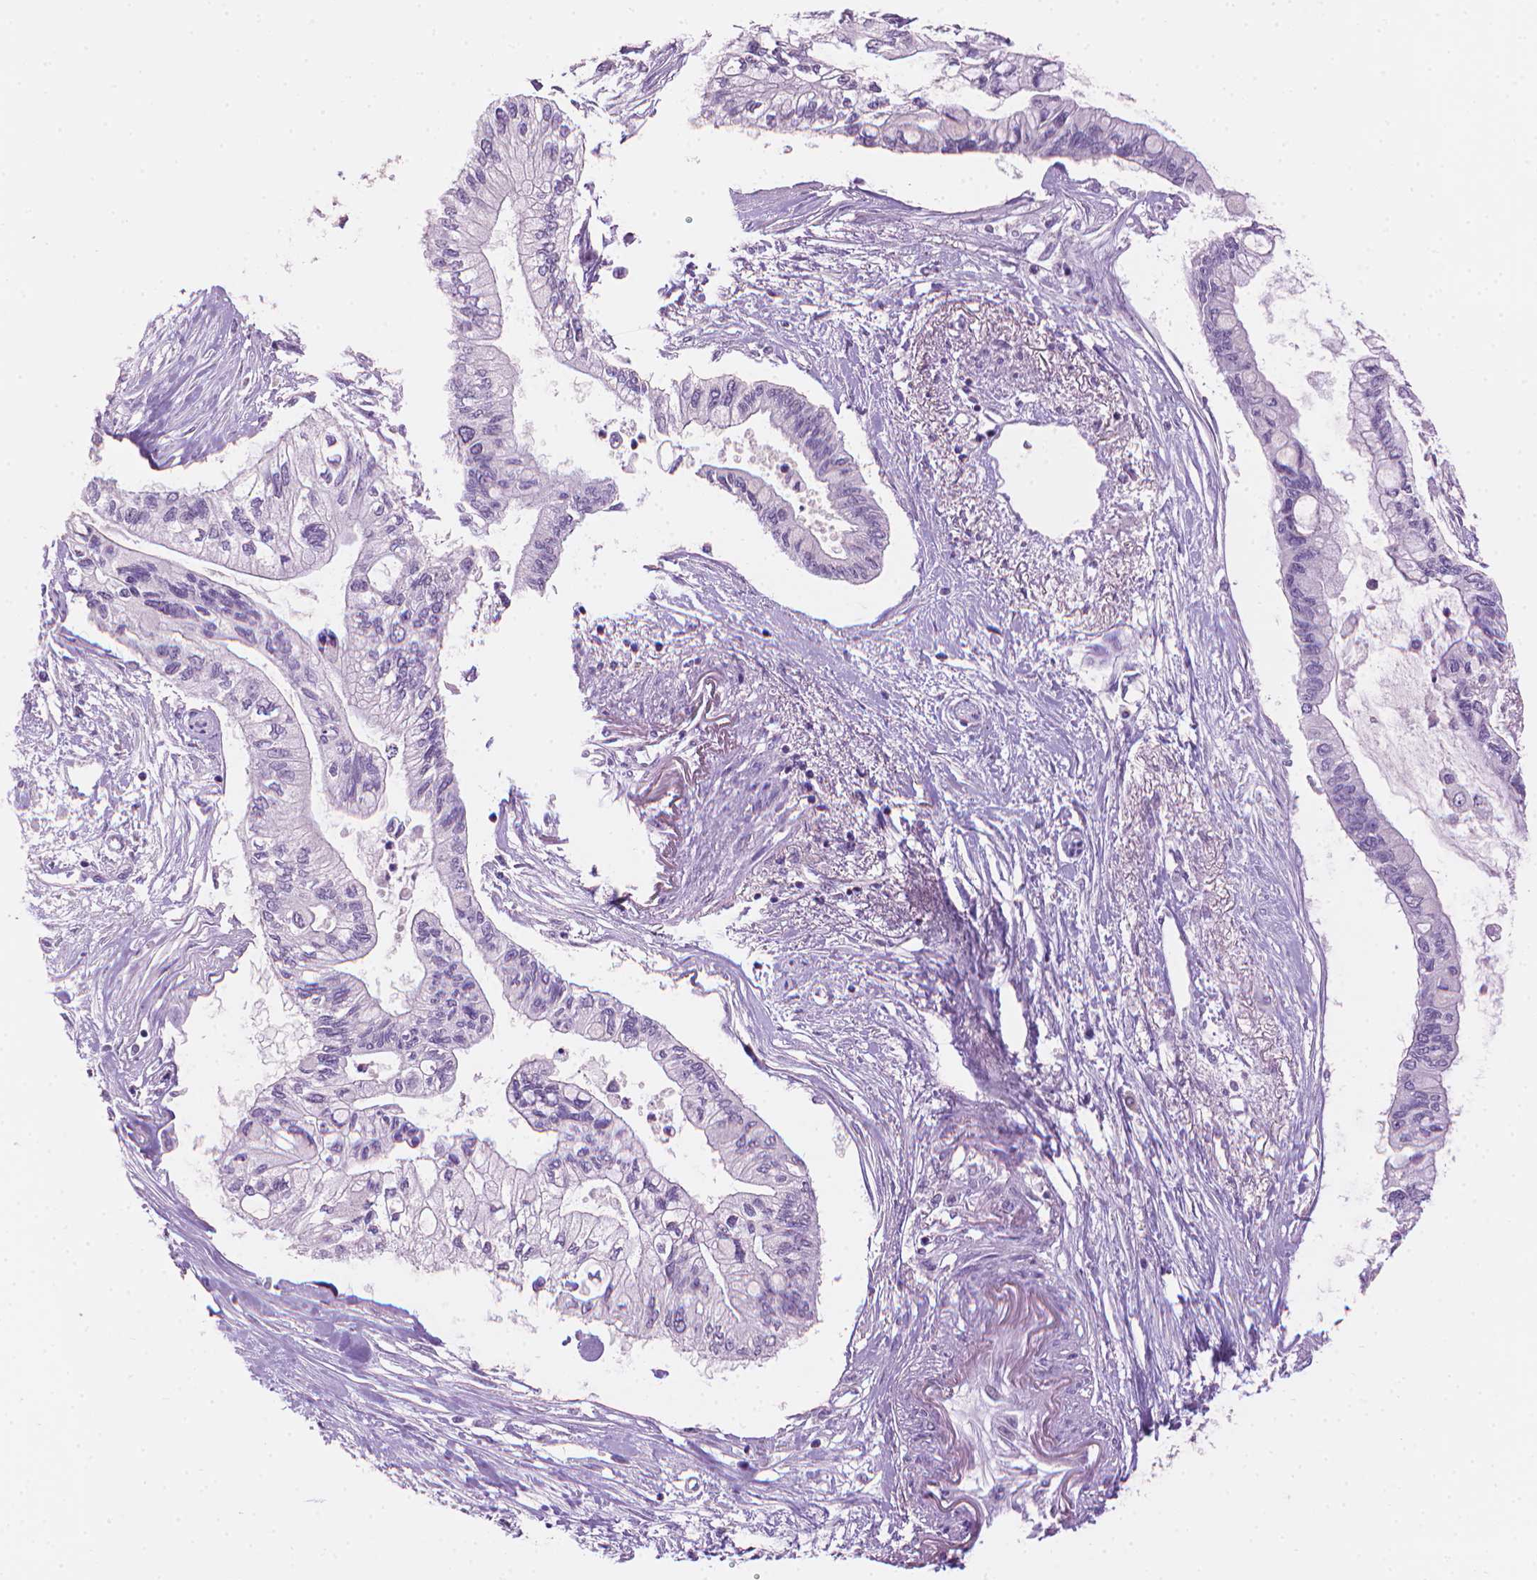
{"staining": {"intensity": "negative", "quantity": "none", "location": "none"}, "tissue": "pancreatic cancer", "cell_type": "Tumor cells", "image_type": "cancer", "snomed": [{"axis": "morphology", "description": "Adenocarcinoma, NOS"}, {"axis": "topography", "description": "Pancreas"}], "caption": "Pancreatic adenocarcinoma was stained to show a protein in brown. There is no significant expression in tumor cells.", "gene": "MLANA", "patient": {"sex": "female", "age": 77}}